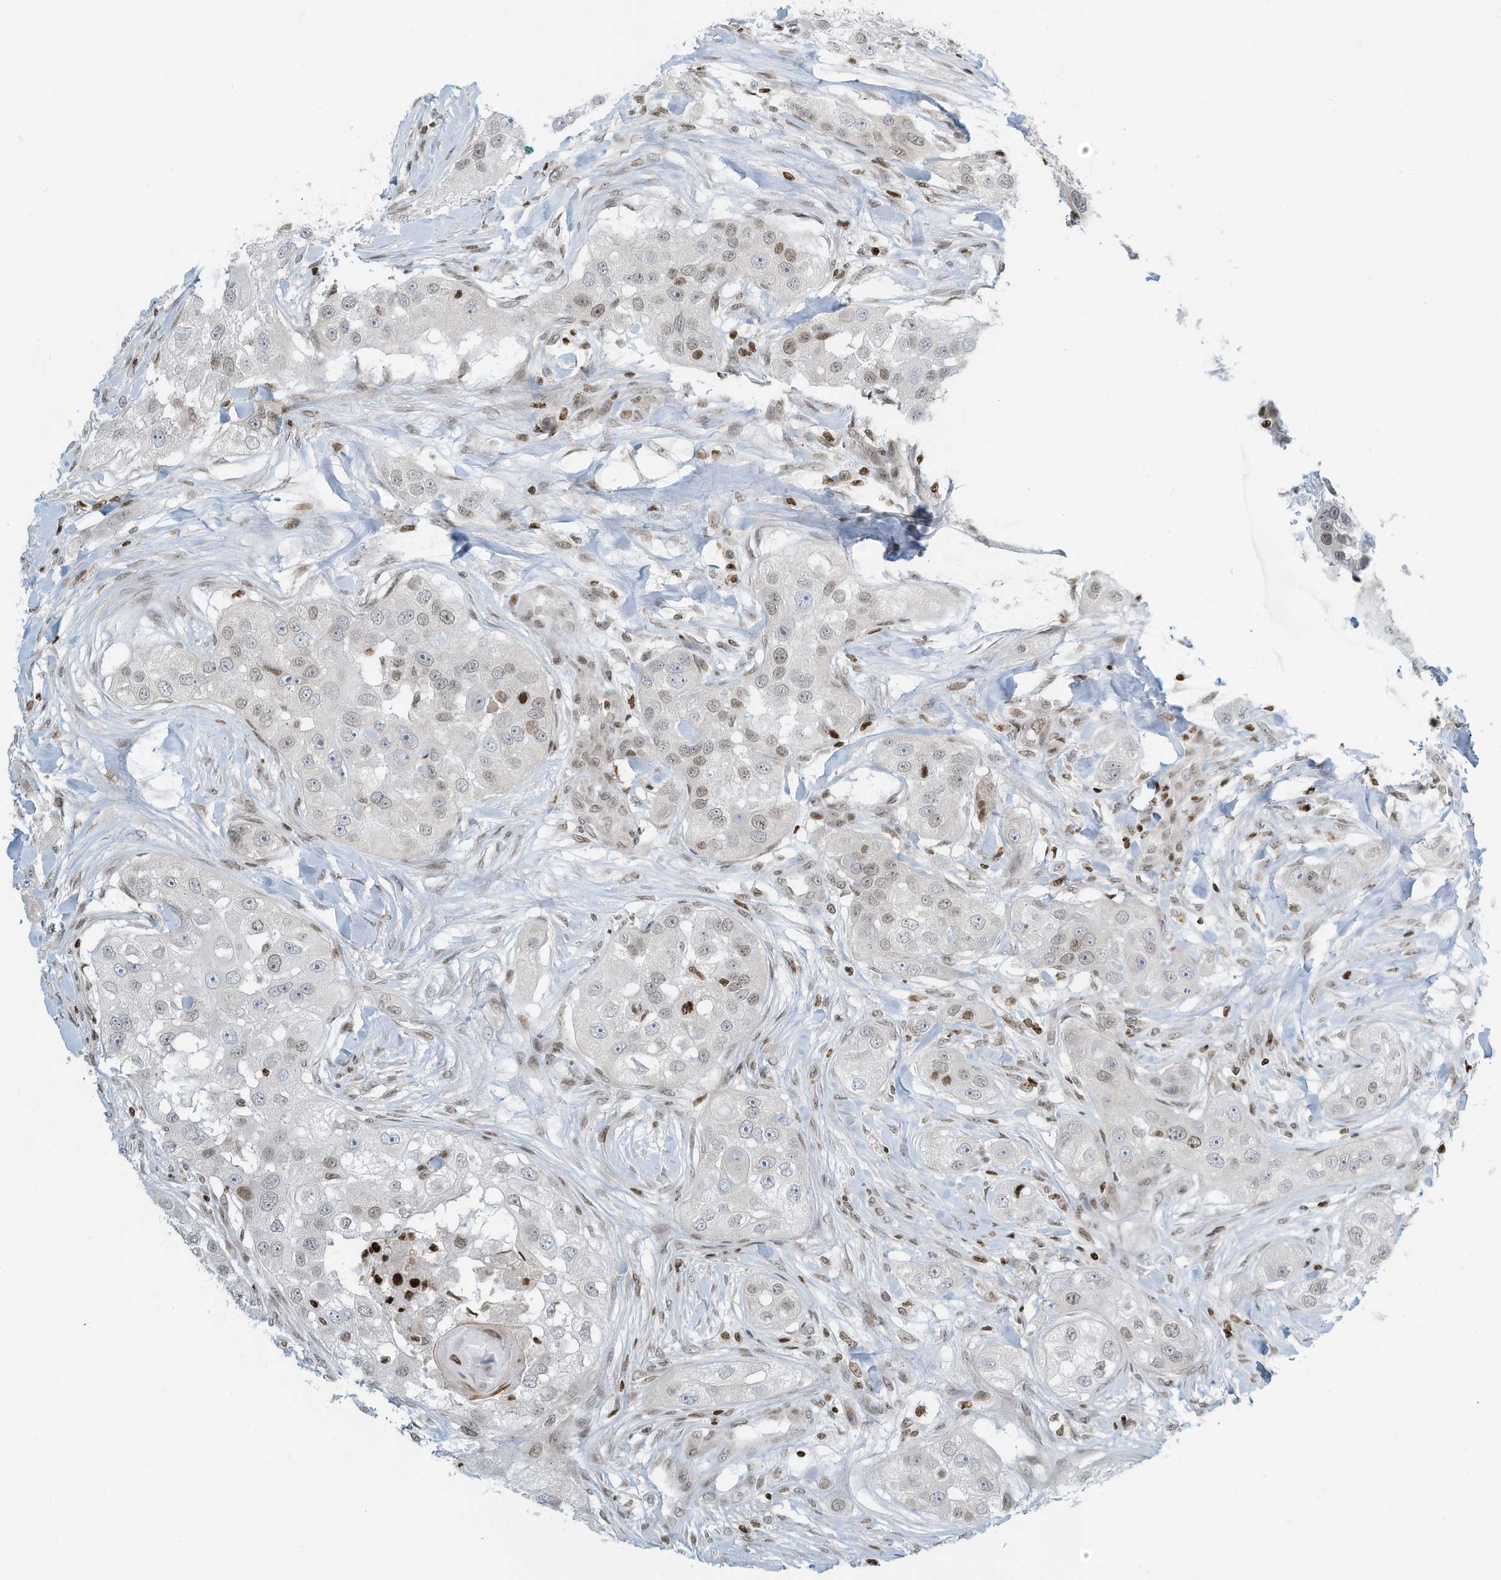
{"staining": {"intensity": "weak", "quantity": "<25%", "location": "nuclear"}, "tissue": "head and neck cancer", "cell_type": "Tumor cells", "image_type": "cancer", "snomed": [{"axis": "morphology", "description": "Normal tissue, NOS"}, {"axis": "morphology", "description": "Squamous cell carcinoma, NOS"}, {"axis": "topography", "description": "Skeletal muscle"}, {"axis": "topography", "description": "Head-Neck"}], "caption": "A high-resolution photomicrograph shows immunohistochemistry staining of head and neck cancer, which exhibits no significant staining in tumor cells.", "gene": "ADI1", "patient": {"sex": "male", "age": 51}}